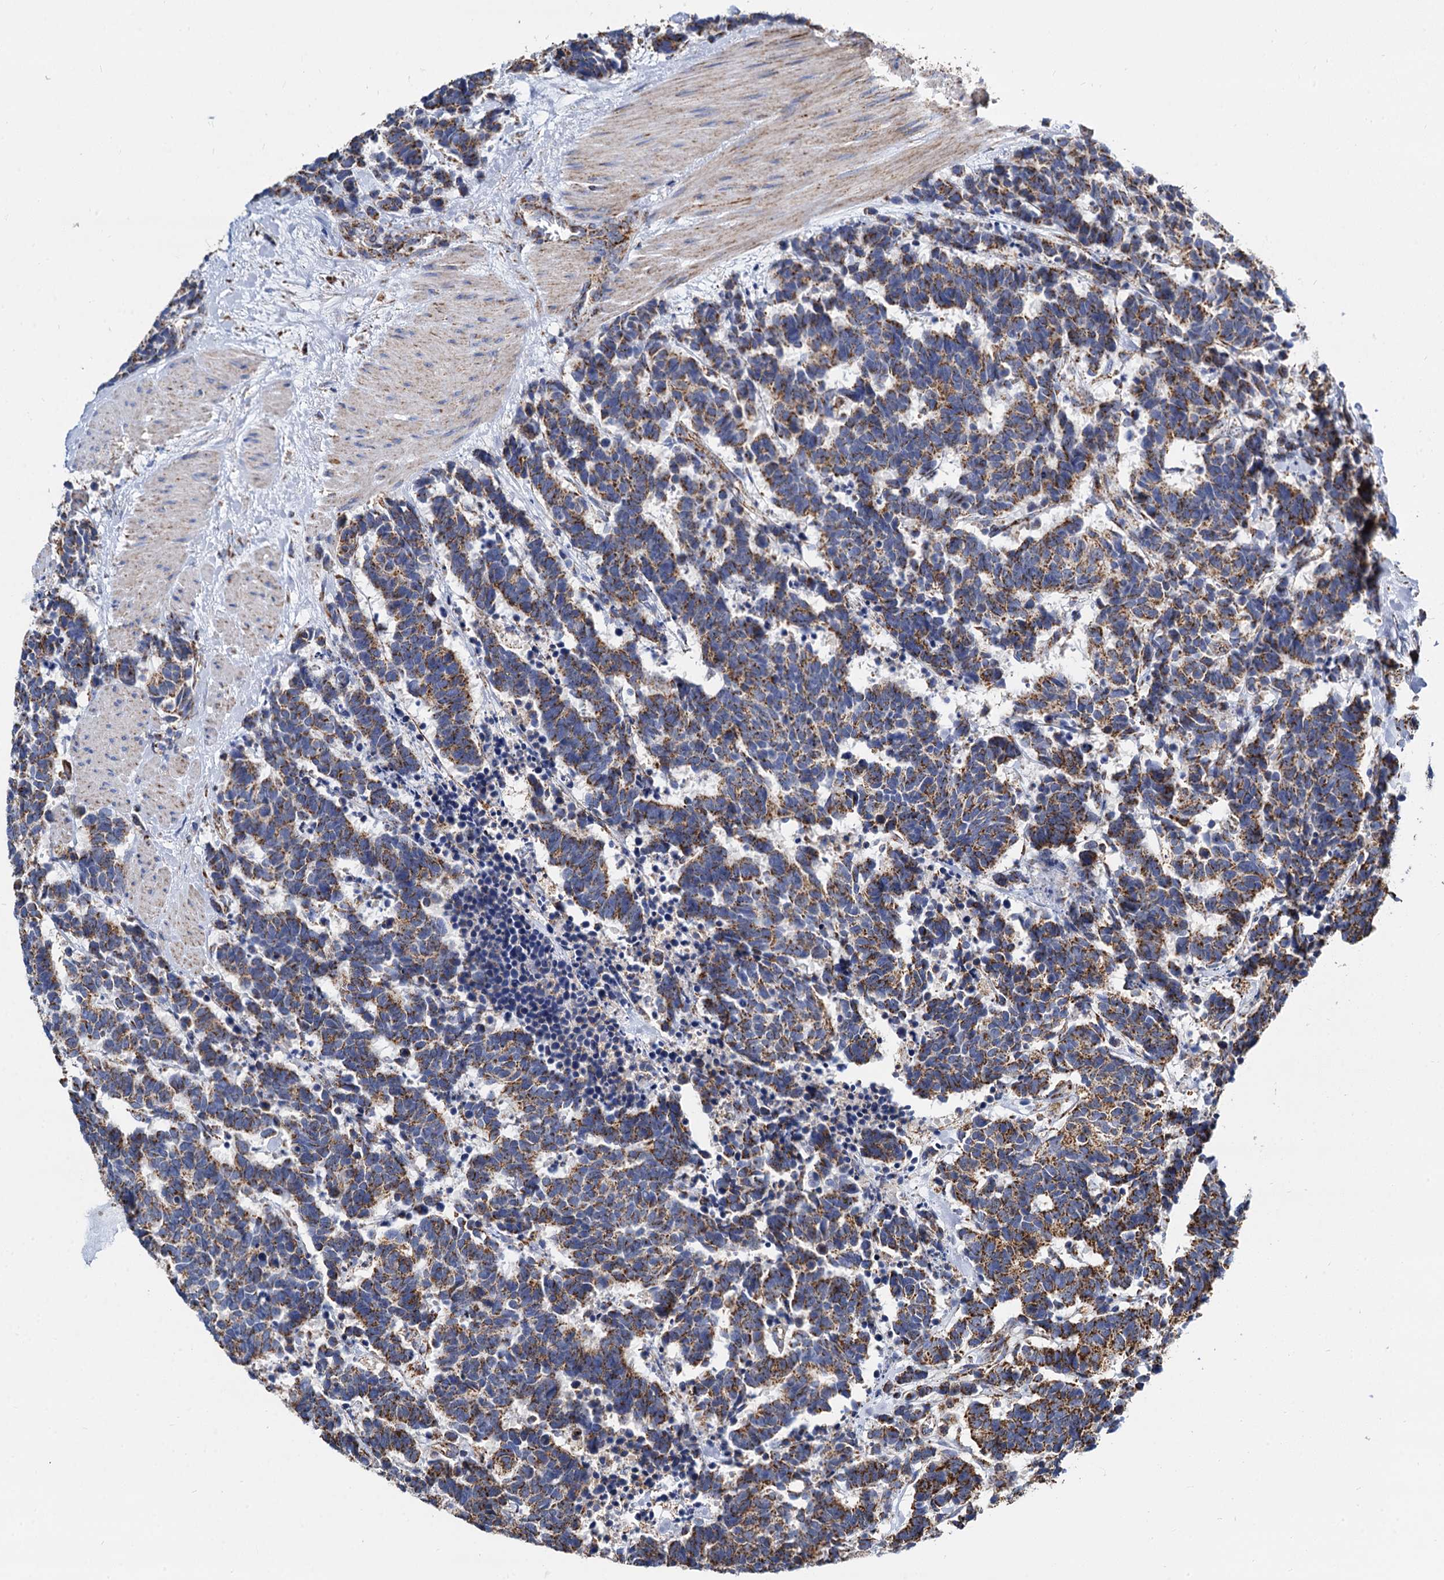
{"staining": {"intensity": "strong", "quantity": ">75%", "location": "cytoplasmic/membranous"}, "tissue": "carcinoid", "cell_type": "Tumor cells", "image_type": "cancer", "snomed": [{"axis": "morphology", "description": "Carcinoma, NOS"}, {"axis": "morphology", "description": "Carcinoid, malignant, NOS"}, {"axis": "topography", "description": "Urinary bladder"}], "caption": "This micrograph reveals immunohistochemistry staining of human carcinoma, with high strong cytoplasmic/membranous expression in approximately >75% of tumor cells.", "gene": "TIMM10", "patient": {"sex": "male", "age": 57}}